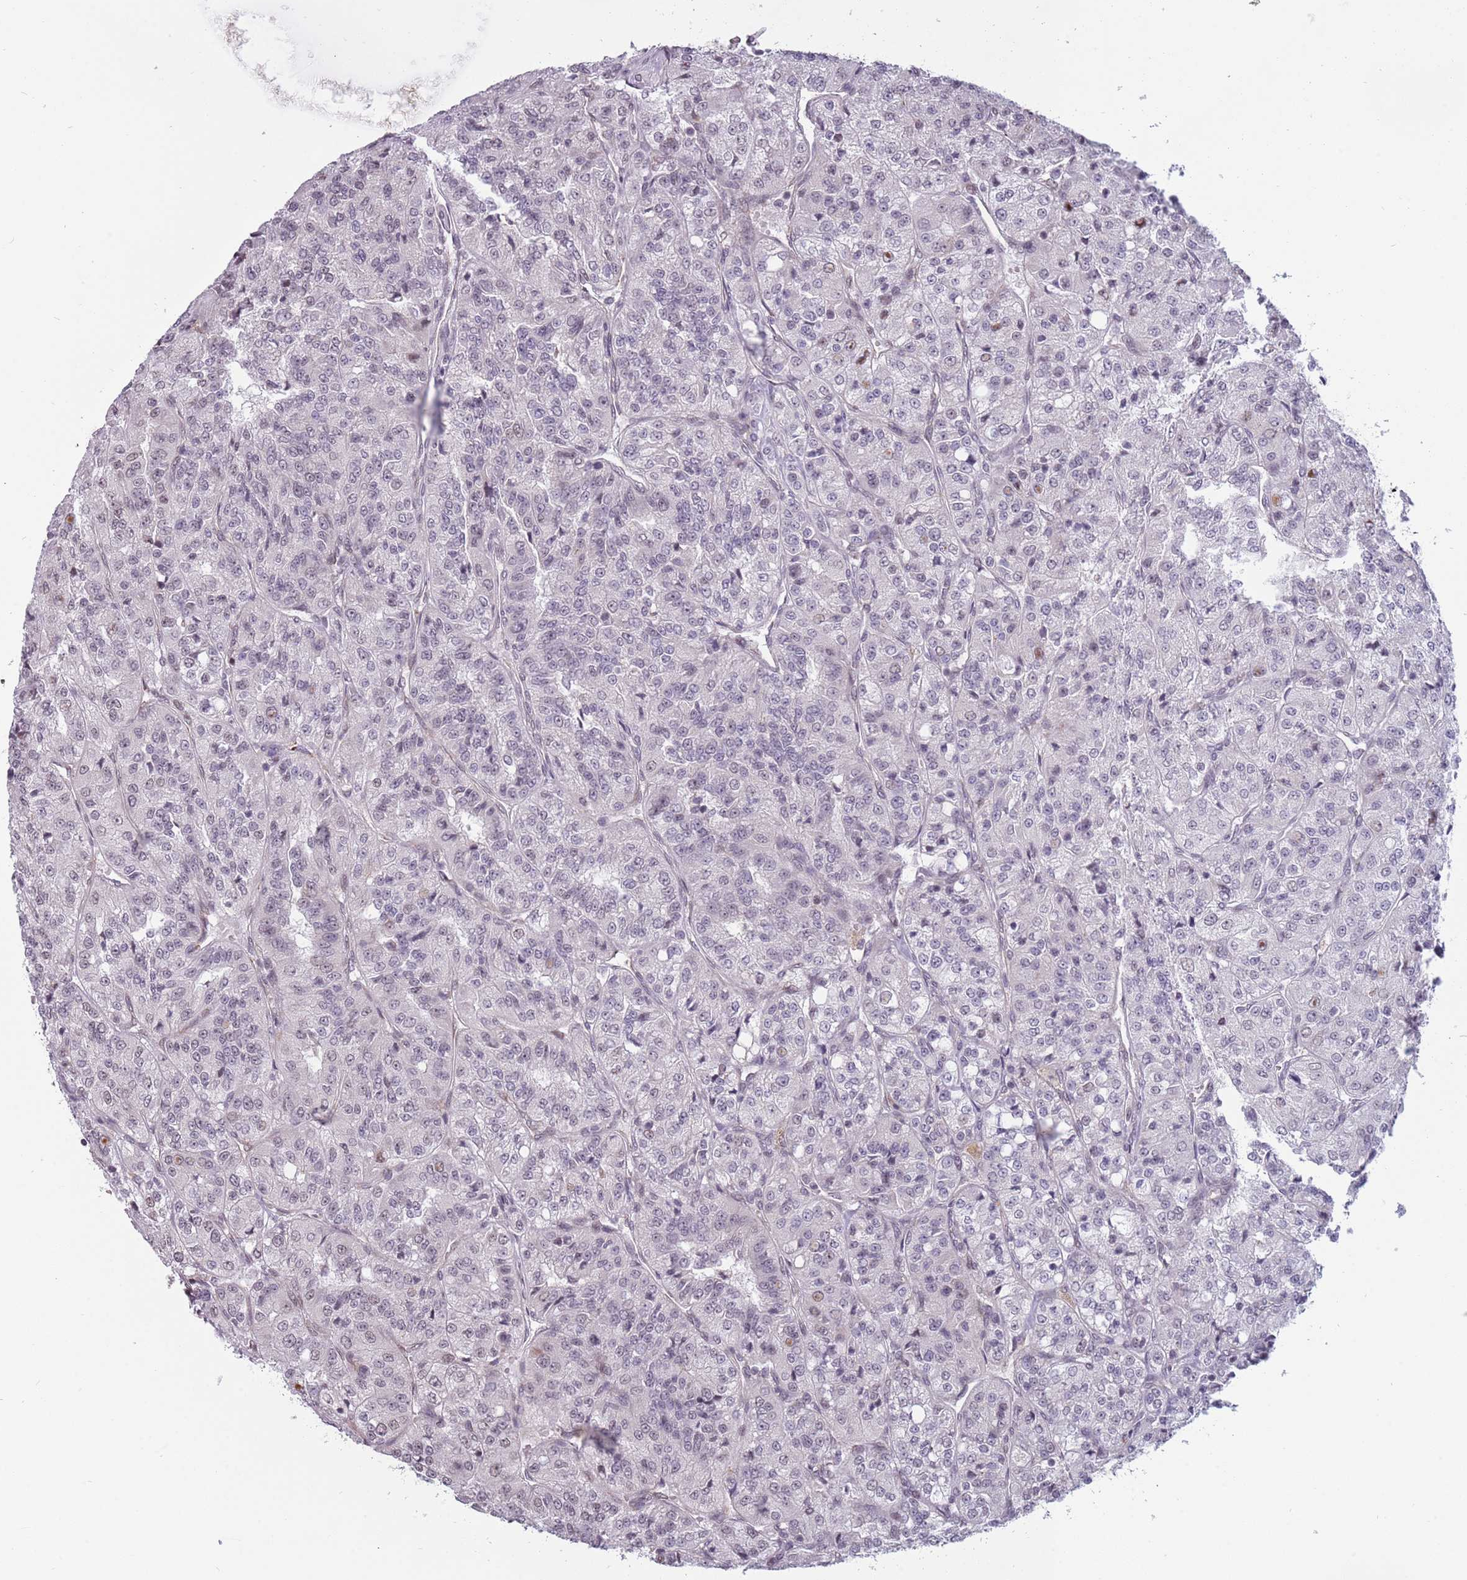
{"staining": {"intensity": "weak", "quantity": "<25%", "location": "nuclear"}, "tissue": "renal cancer", "cell_type": "Tumor cells", "image_type": "cancer", "snomed": [{"axis": "morphology", "description": "Adenocarcinoma, NOS"}, {"axis": "topography", "description": "Kidney"}], "caption": "Immunohistochemistry micrograph of neoplastic tissue: renal cancer stained with DAB reveals no significant protein expression in tumor cells. (DAB IHC visualized using brightfield microscopy, high magnification).", "gene": "BARD1", "patient": {"sex": "female", "age": 63}}